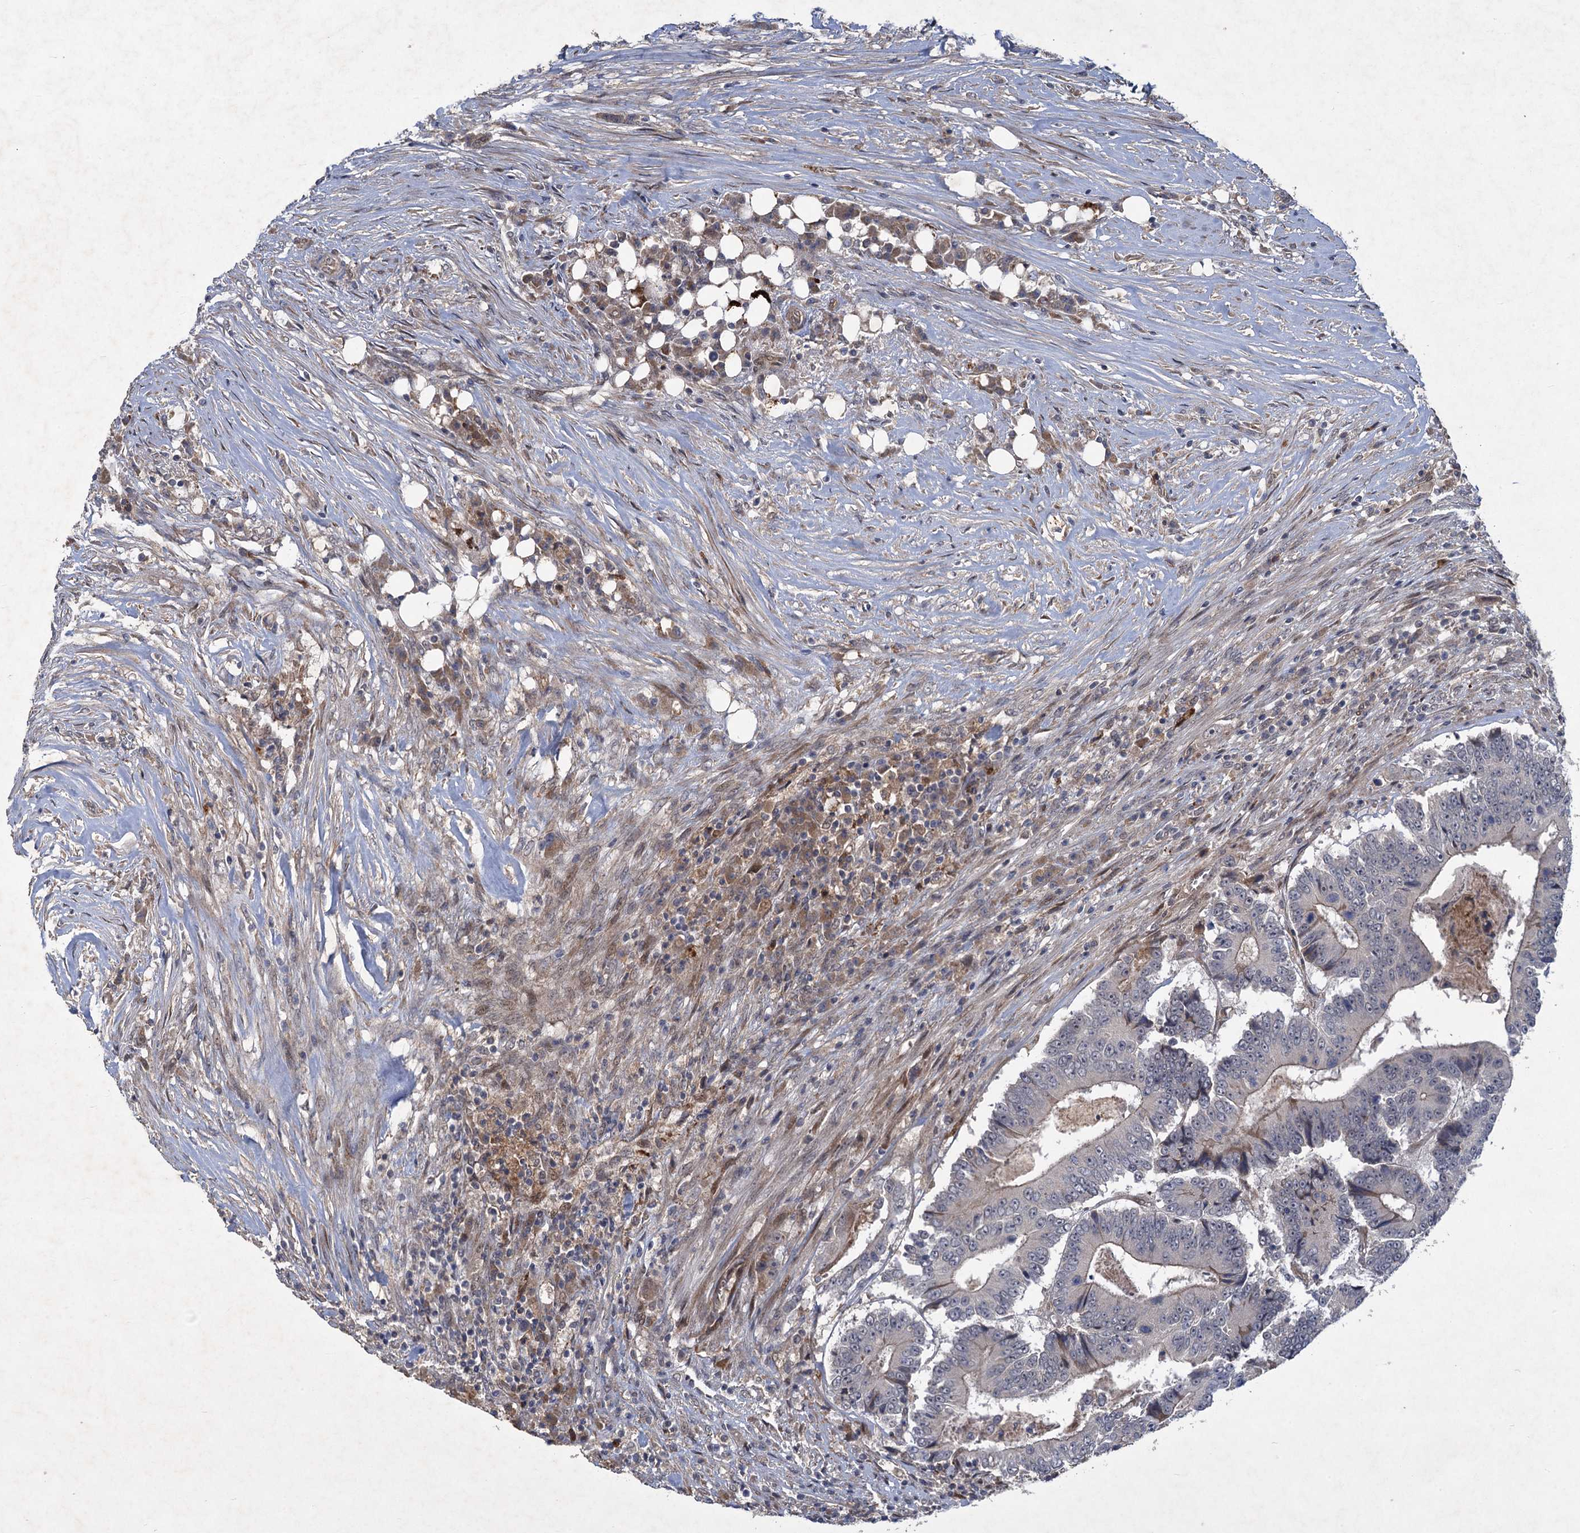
{"staining": {"intensity": "negative", "quantity": "none", "location": "none"}, "tissue": "colorectal cancer", "cell_type": "Tumor cells", "image_type": "cancer", "snomed": [{"axis": "morphology", "description": "Adenocarcinoma, NOS"}, {"axis": "topography", "description": "Colon"}], "caption": "Tumor cells show no significant staining in adenocarcinoma (colorectal).", "gene": "NUDT22", "patient": {"sex": "male", "age": 83}}